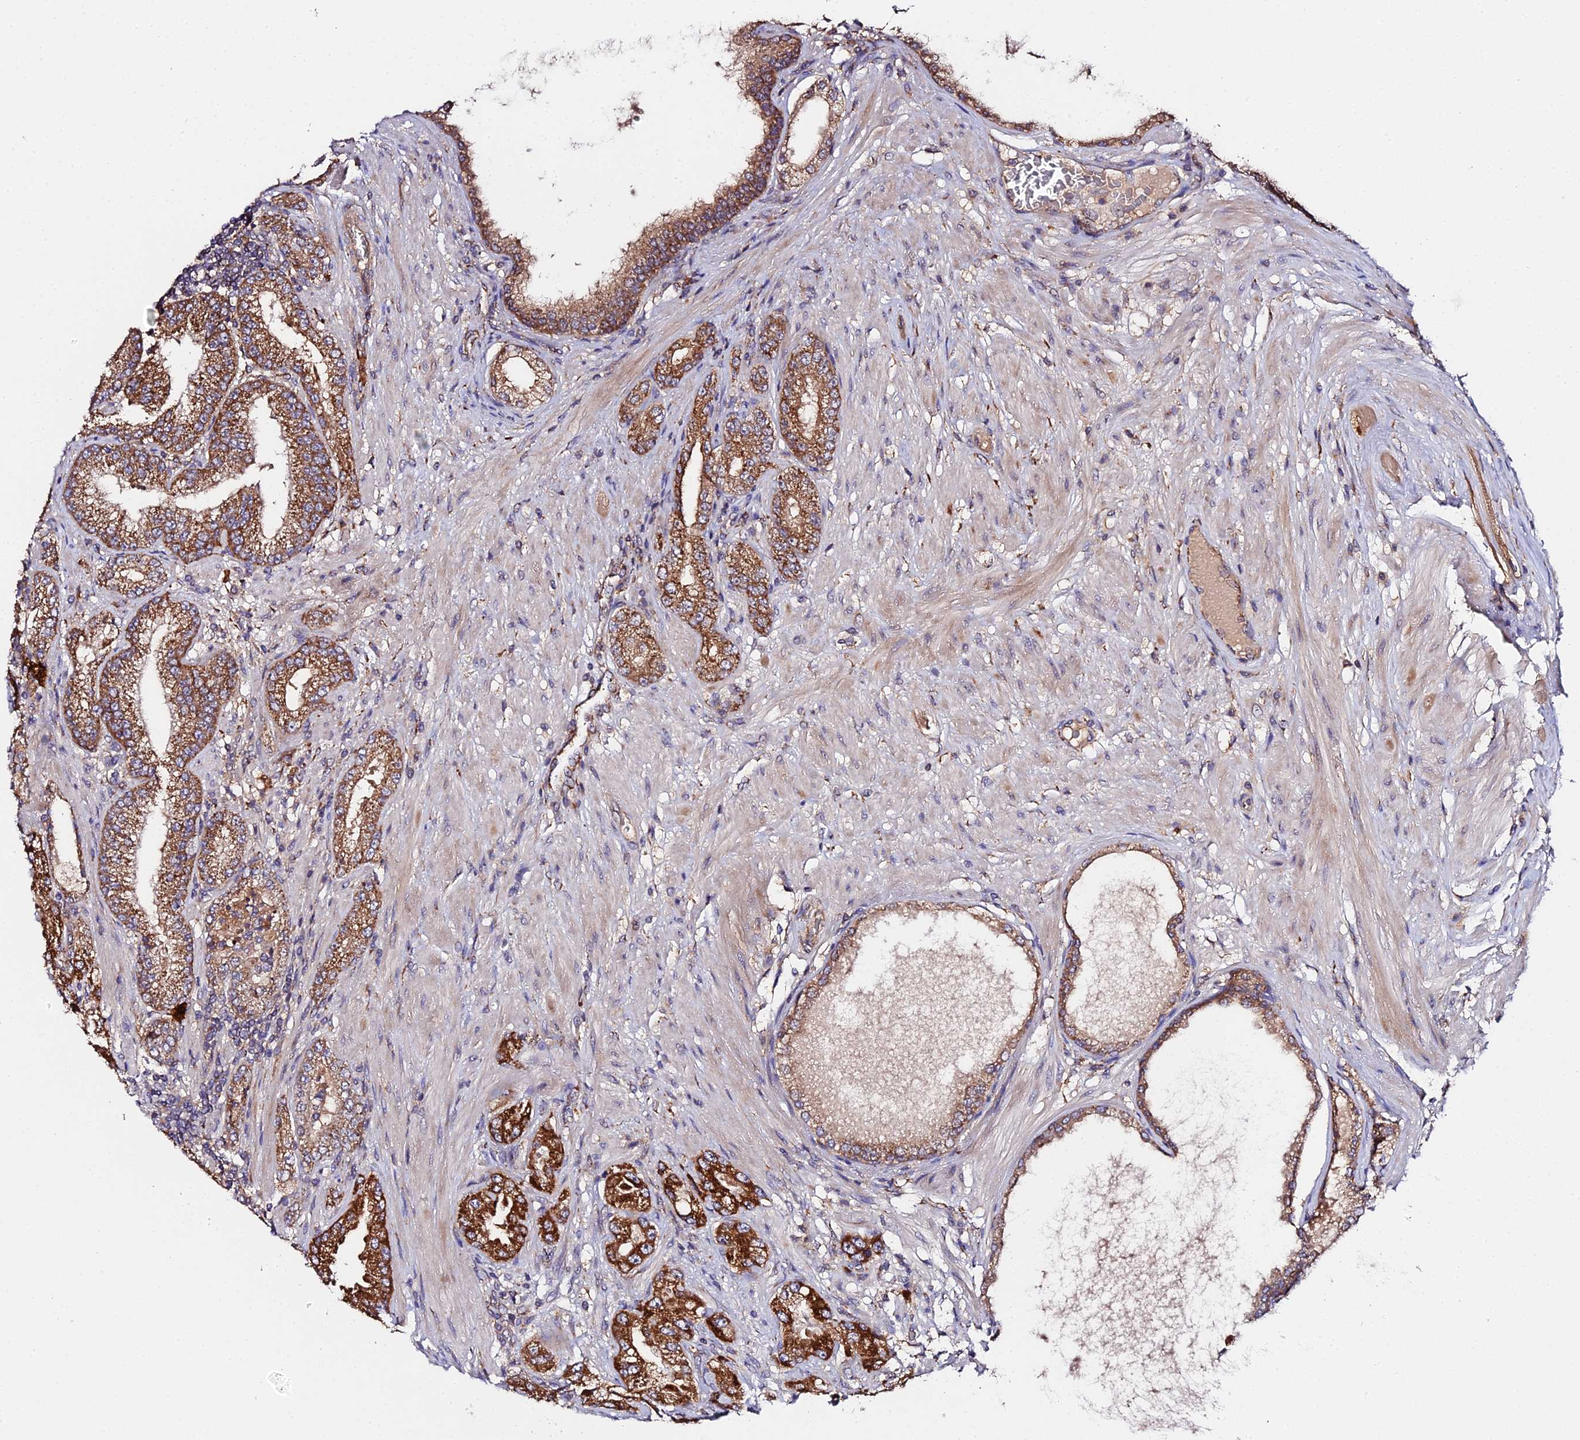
{"staining": {"intensity": "strong", "quantity": ">75%", "location": "cytoplasmic/membranous"}, "tissue": "prostate cancer", "cell_type": "Tumor cells", "image_type": "cancer", "snomed": [{"axis": "morphology", "description": "Adenocarcinoma, High grade"}, {"axis": "topography", "description": "Prostate"}], "caption": "Prostate cancer tissue reveals strong cytoplasmic/membranous expression in approximately >75% of tumor cells, visualized by immunohistochemistry. (IHC, brightfield microscopy, high magnification).", "gene": "ZBED8", "patient": {"sex": "male", "age": 71}}